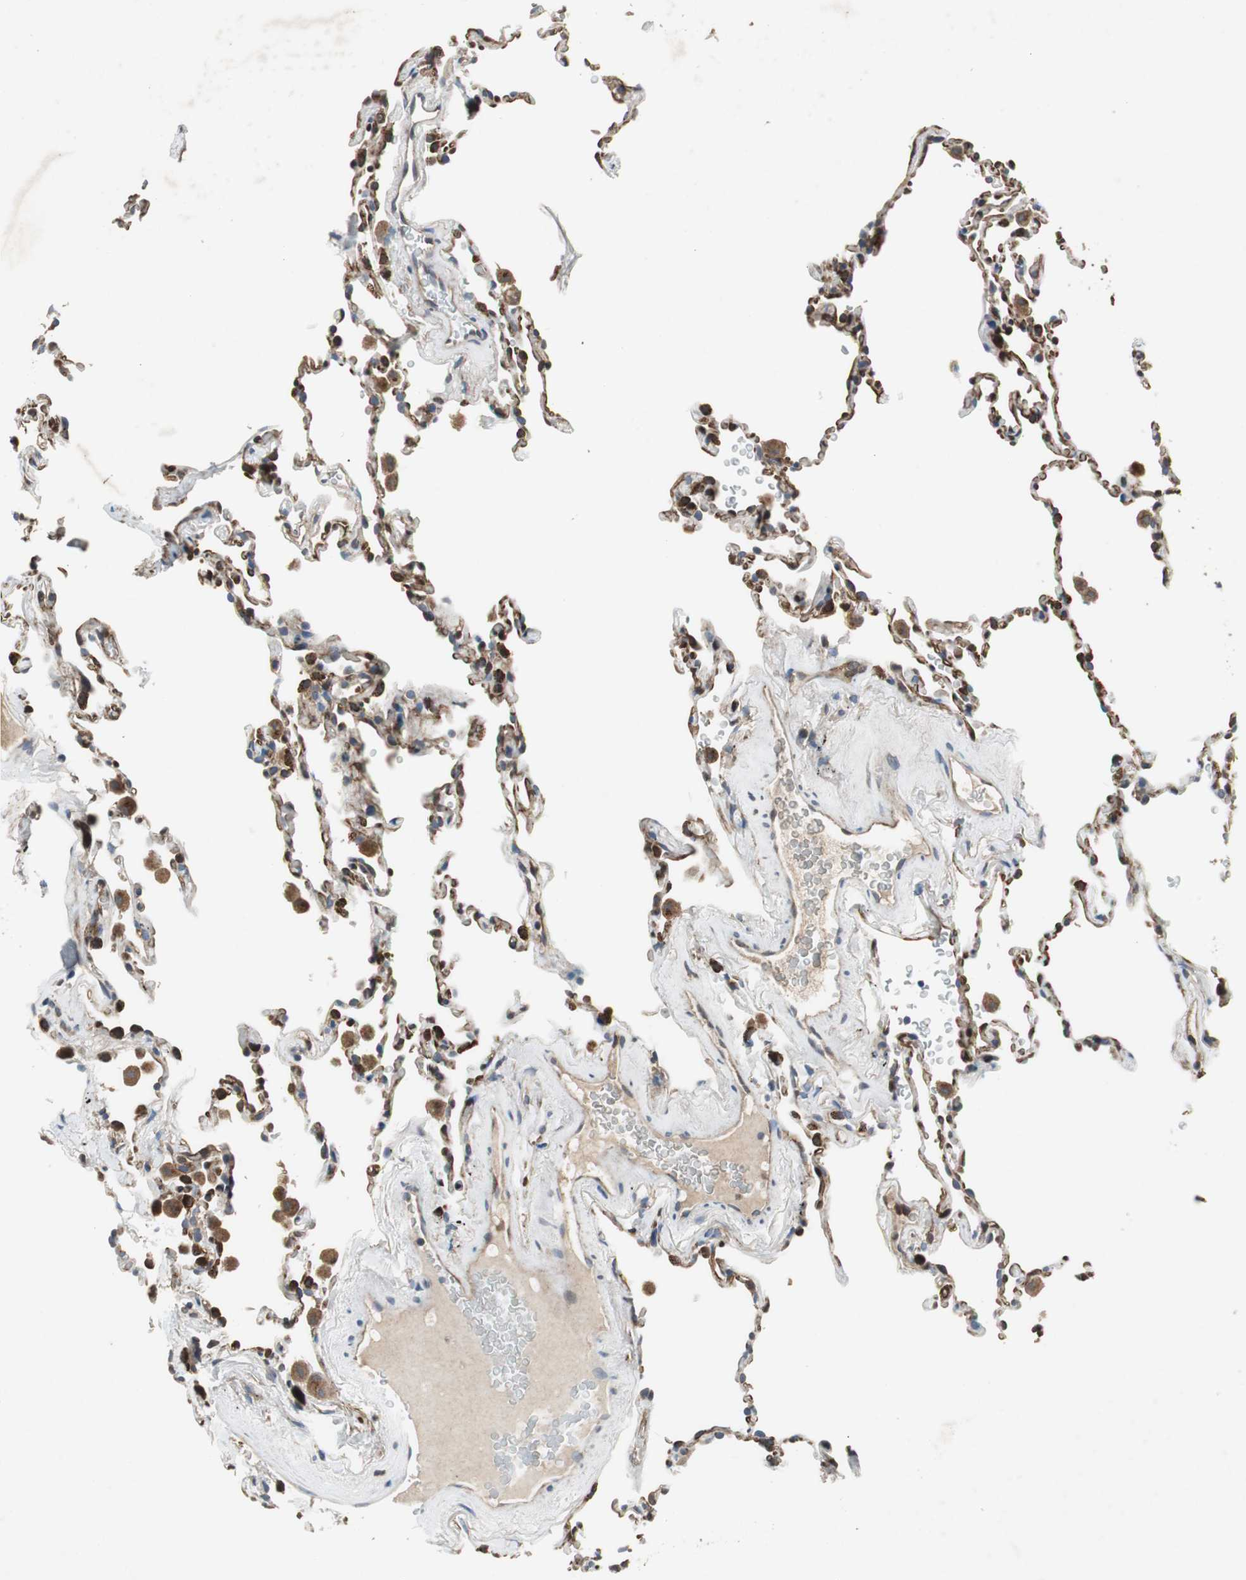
{"staining": {"intensity": "strong", "quantity": "25%-75%", "location": "cytoplasmic/membranous,nuclear"}, "tissue": "lung", "cell_type": "Alveolar cells", "image_type": "normal", "snomed": [{"axis": "morphology", "description": "Normal tissue, NOS"}, {"axis": "morphology", "description": "Soft tissue tumor metastatic"}, {"axis": "topography", "description": "Lung"}], "caption": "A photomicrograph showing strong cytoplasmic/membranous,nuclear positivity in approximately 25%-75% of alveolar cells in unremarkable lung, as visualized by brown immunohistochemical staining.", "gene": "PI4KB", "patient": {"sex": "male", "age": 59}}